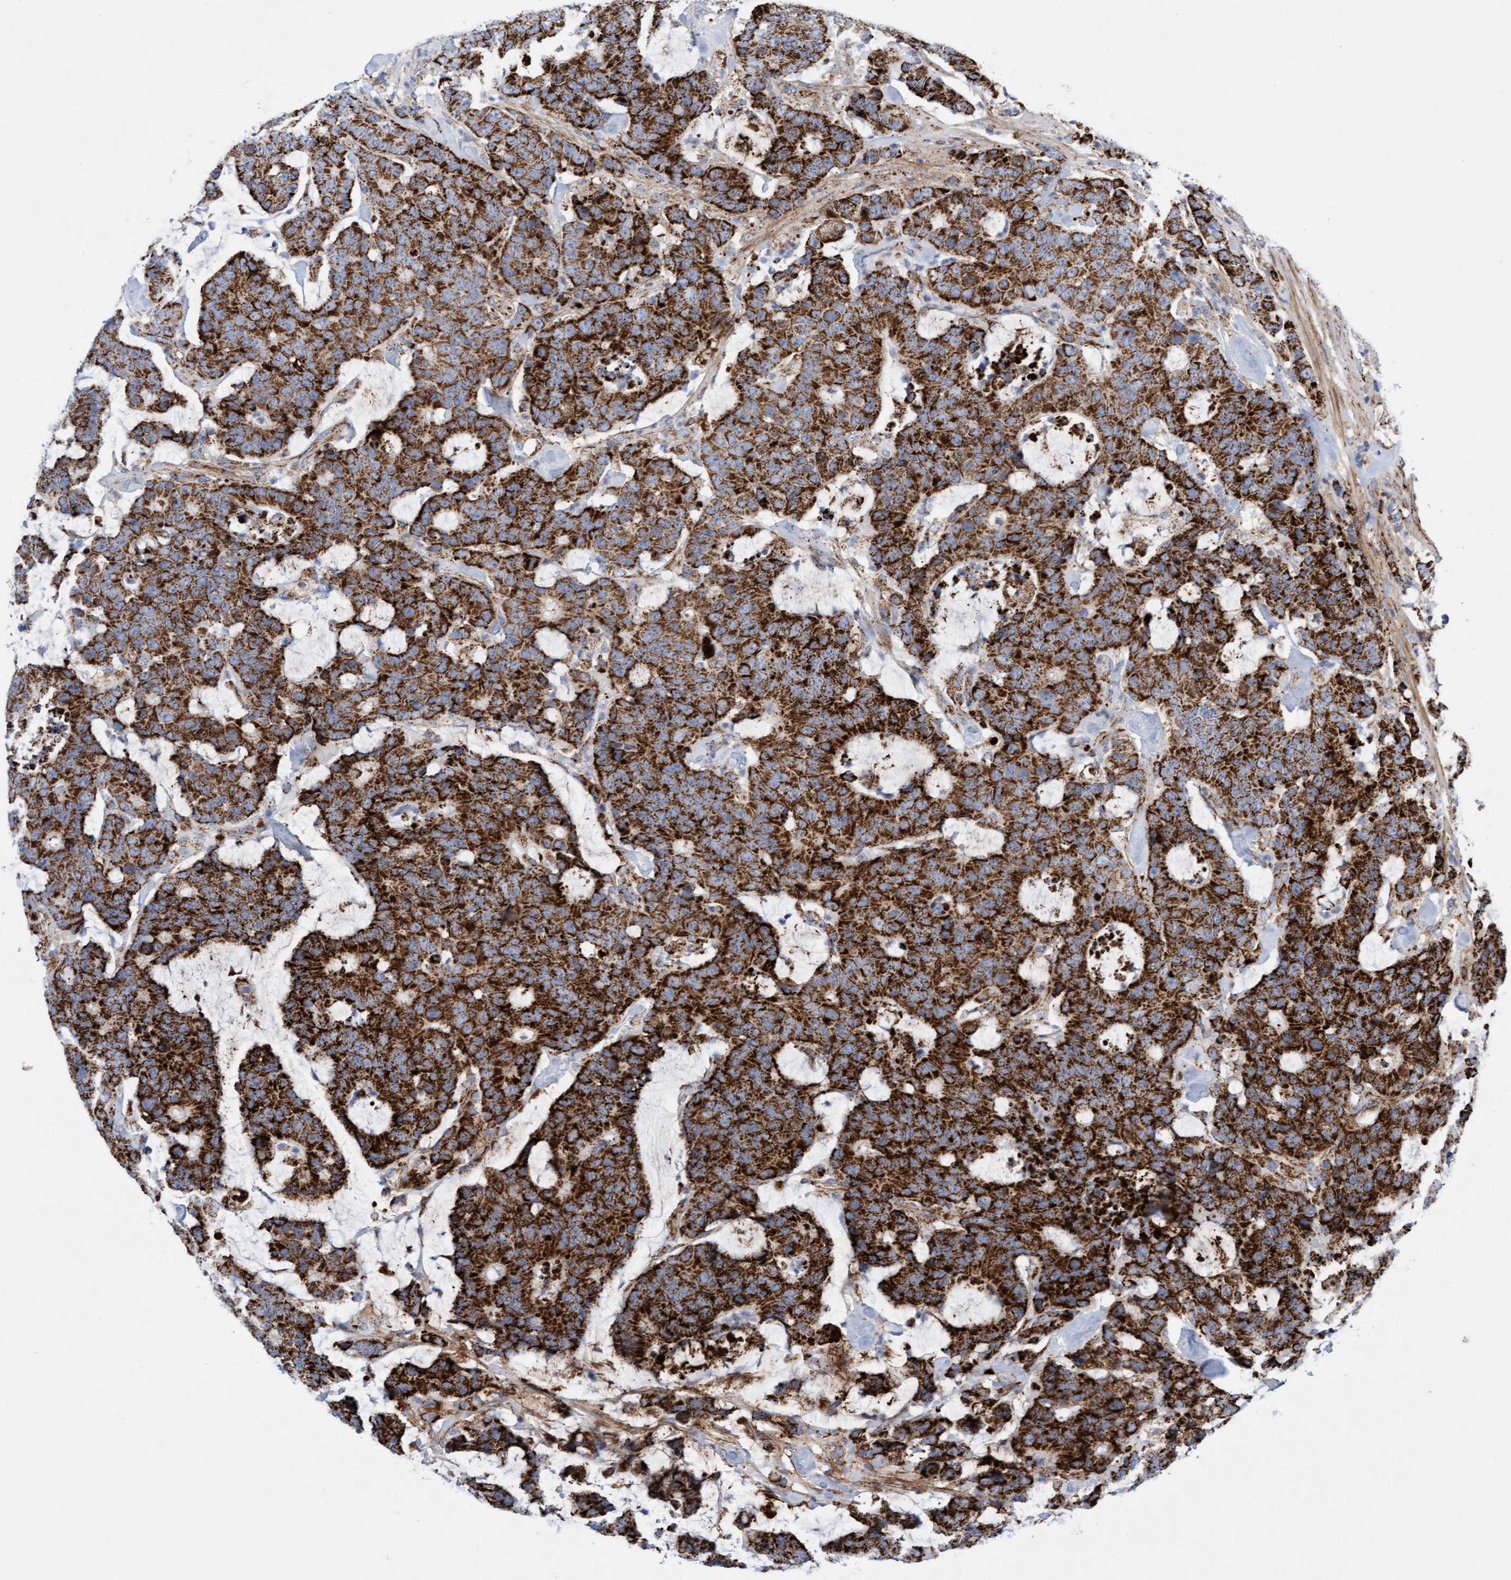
{"staining": {"intensity": "strong", "quantity": ">75%", "location": "cytoplasmic/membranous"}, "tissue": "colorectal cancer", "cell_type": "Tumor cells", "image_type": "cancer", "snomed": [{"axis": "morphology", "description": "Adenocarcinoma, NOS"}, {"axis": "topography", "description": "Colon"}], "caption": "Brown immunohistochemical staining in human colorectal adenocarcinoma shows strong cytoplasmic/membranous positivity in about >75% of tumor cells. (brown staining indicates protein expression, while blue staining denotes nuclei).", "gene": "GGTA1", "patient": {"sex": "female", "age": 86}}